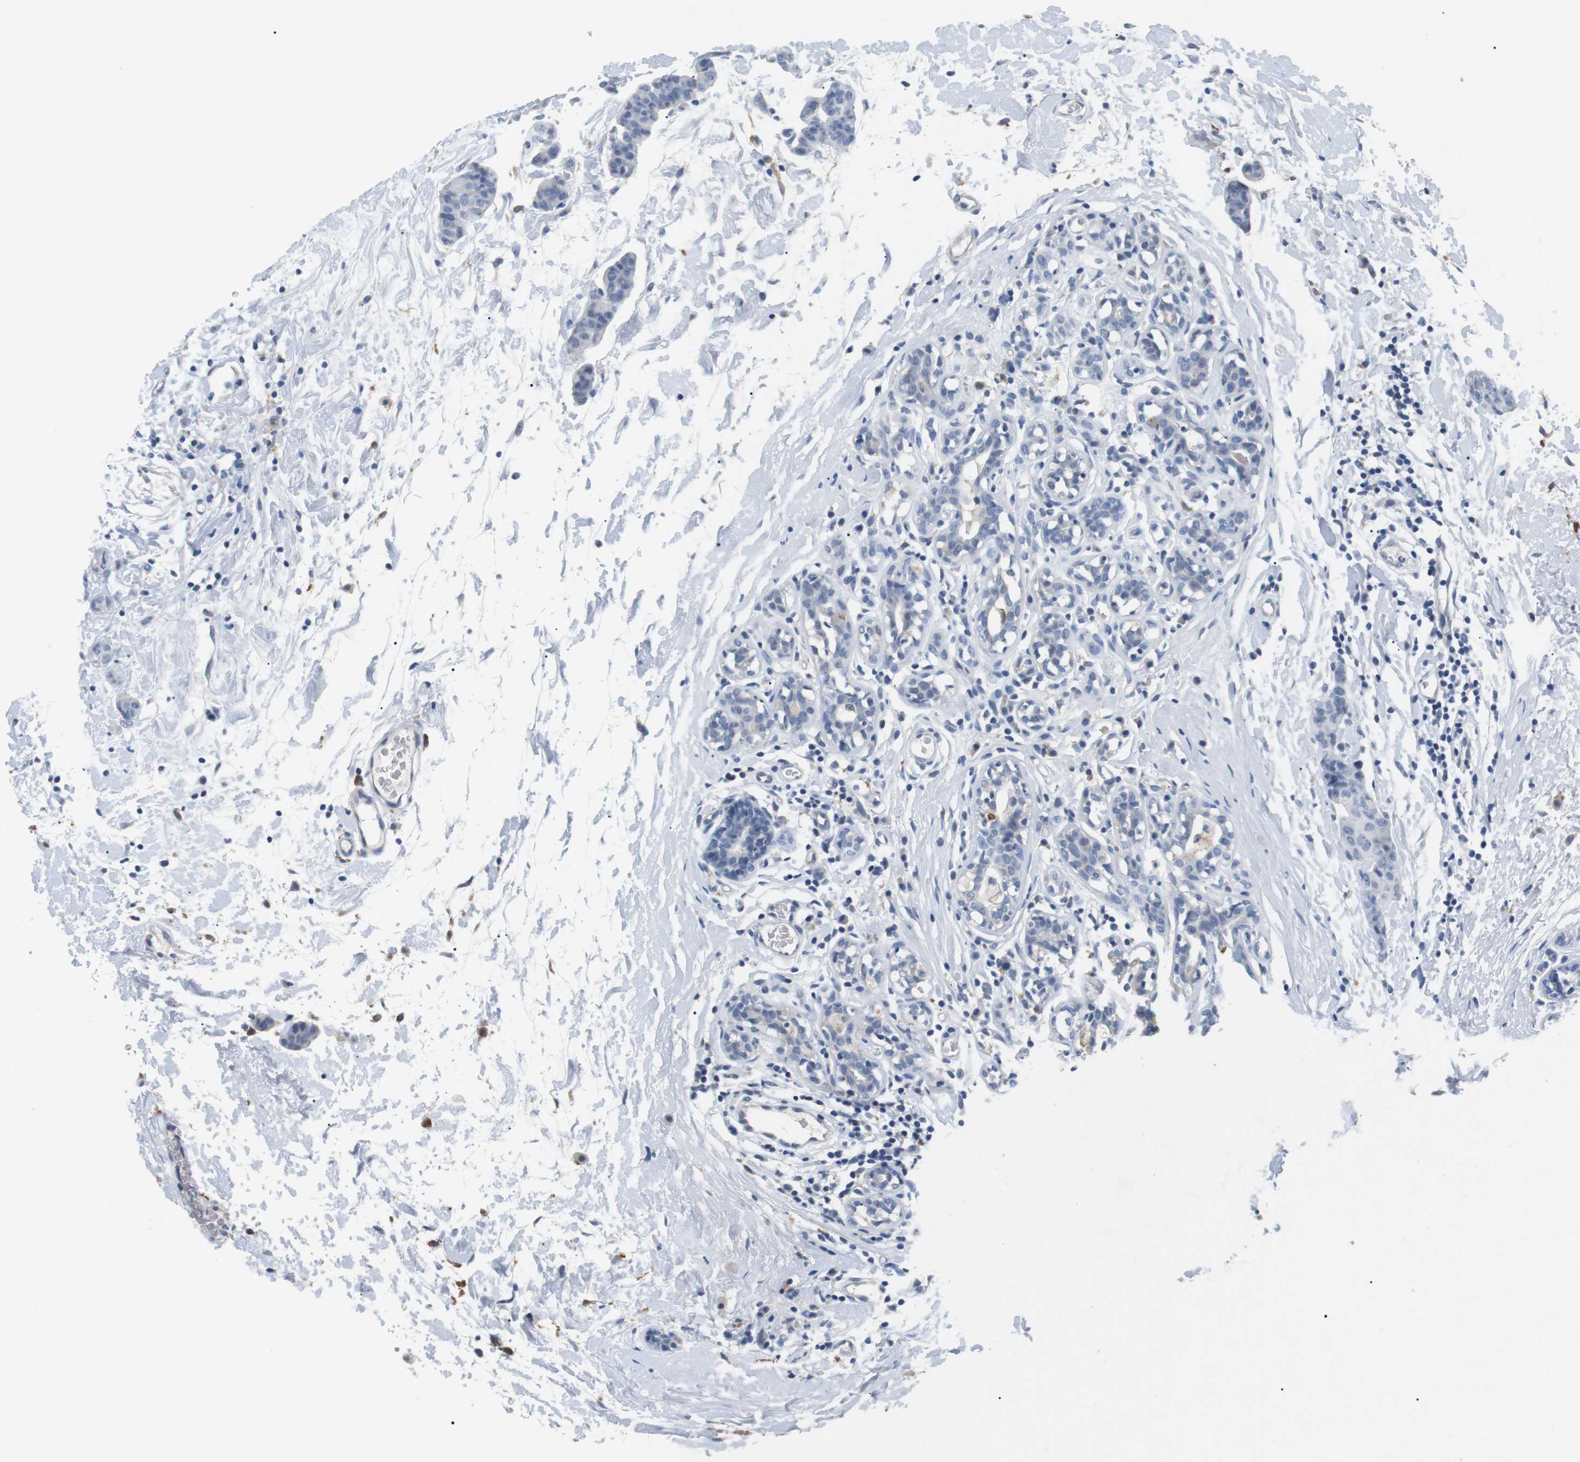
{"staining": {"intensity": "negative", "quantity": "none", "location": "none"}, "tissue": "breast cancer", "cell_type": "Tumor cells", "image_type": "cancer", "snomed": [{"axis": "morphology", "description": "Normal tissue, NOS"}, {"axis": "morphology", "description": "Duct carcinoma"}, {"axis": "topography", "description": "Breast"}], "caption": "Breast cancer (intraductal carcinoma) was stained to show a protein in brown. There is no significant expression in tumor cells.", "gene": "FCGRT", "patient": {"sex": "female", "age": 40}}